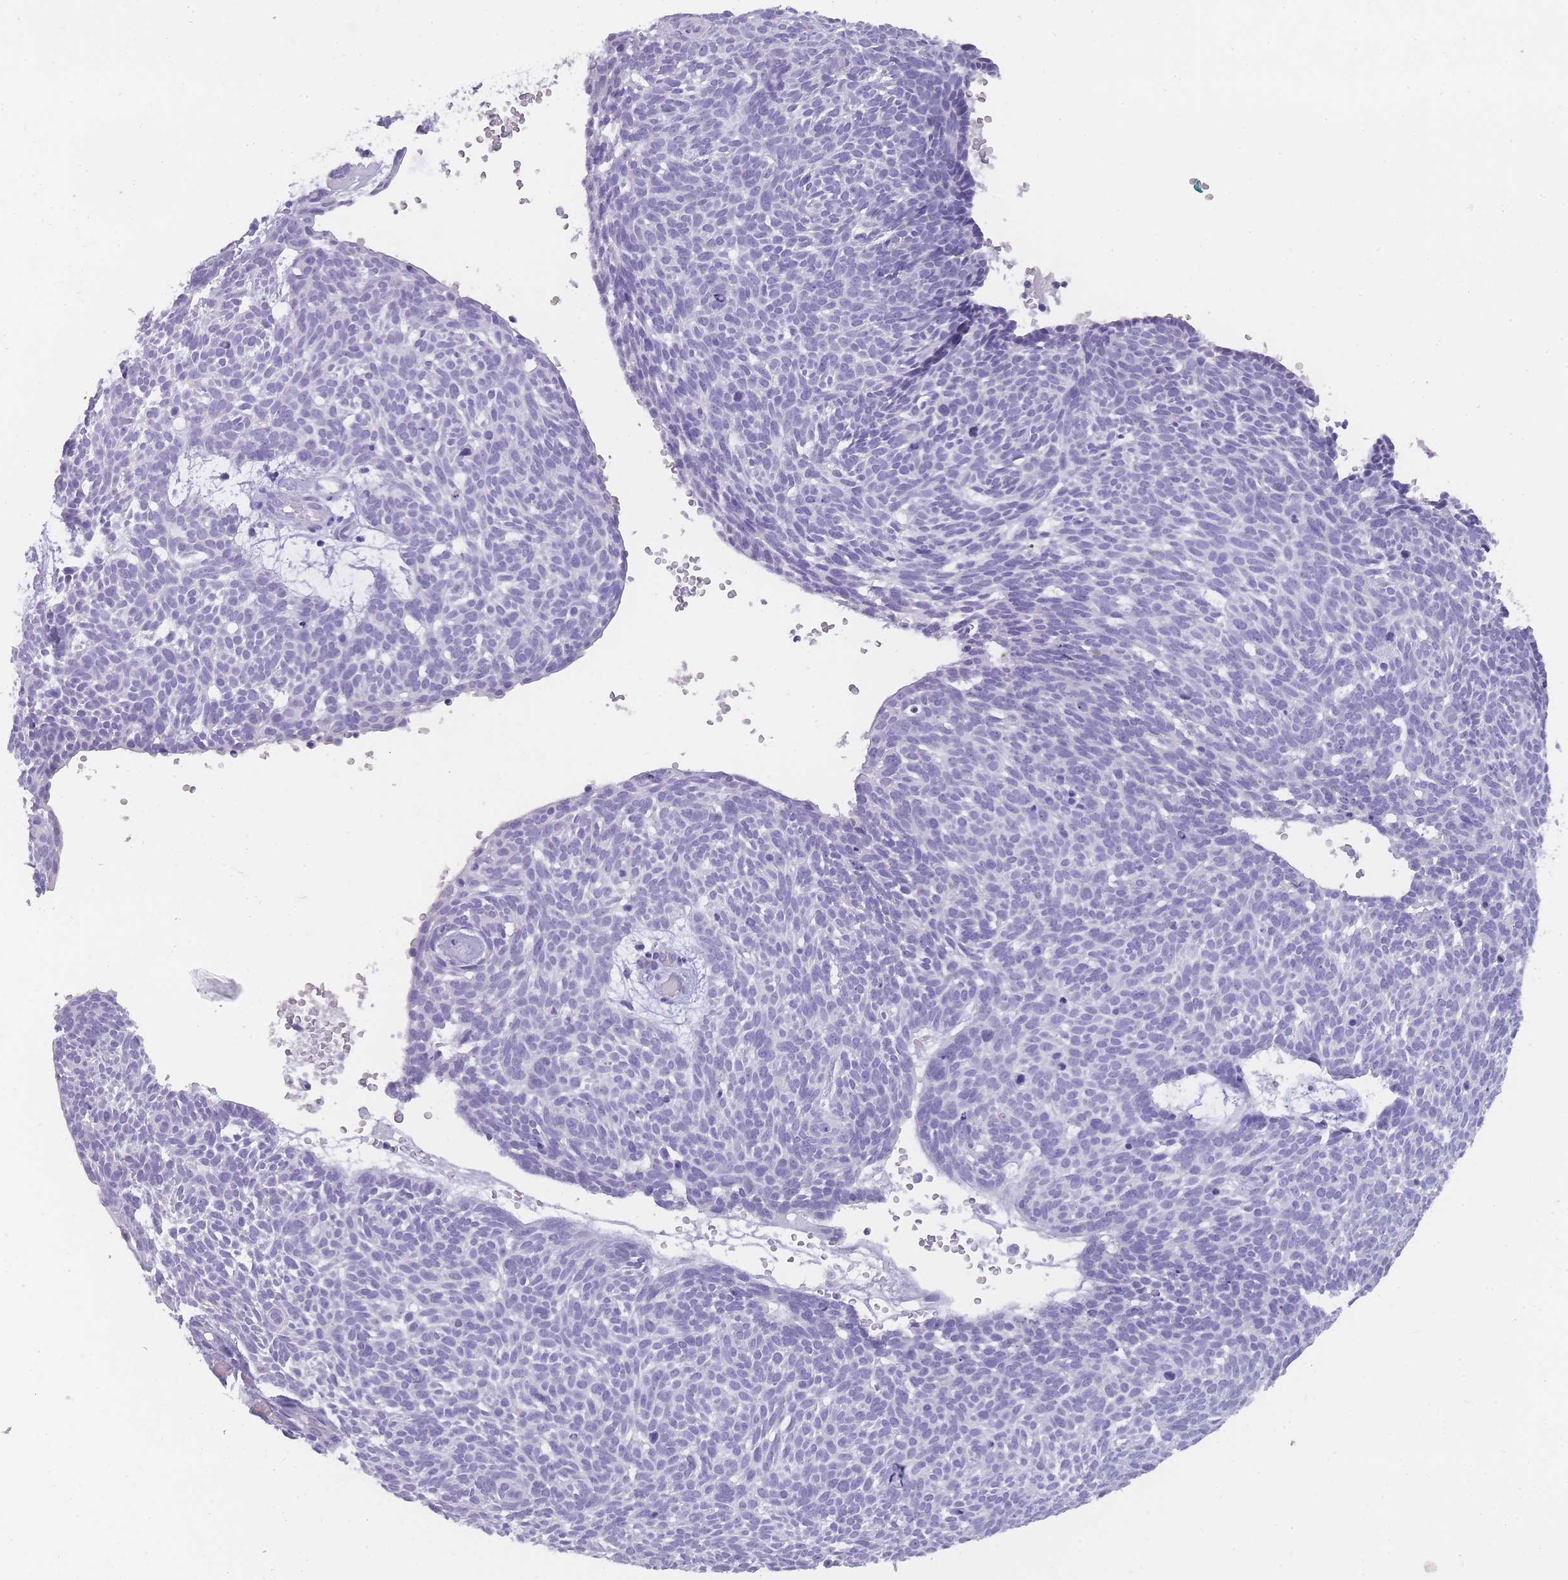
{"staining": {"intensity": "negative", "quantity": "none", "location": "none"}, "tissue": "skin cancer", "cell_type": "Tumor cells", "image_type": "cancer", "snomed": [{"axis": "morphology", "description": "Basal cell carcinoma"}, {"axis": "topography", "description": "Skin"}], "caption": "Histopathology image shows no protein expression in tumor cells of skin cancer (basal cell carcinoma) tissue. (DAB immunohistochemistry (IHC), high magnification).", "gene": "TCP11", "patient": {"sex": "male", "age": 61}}